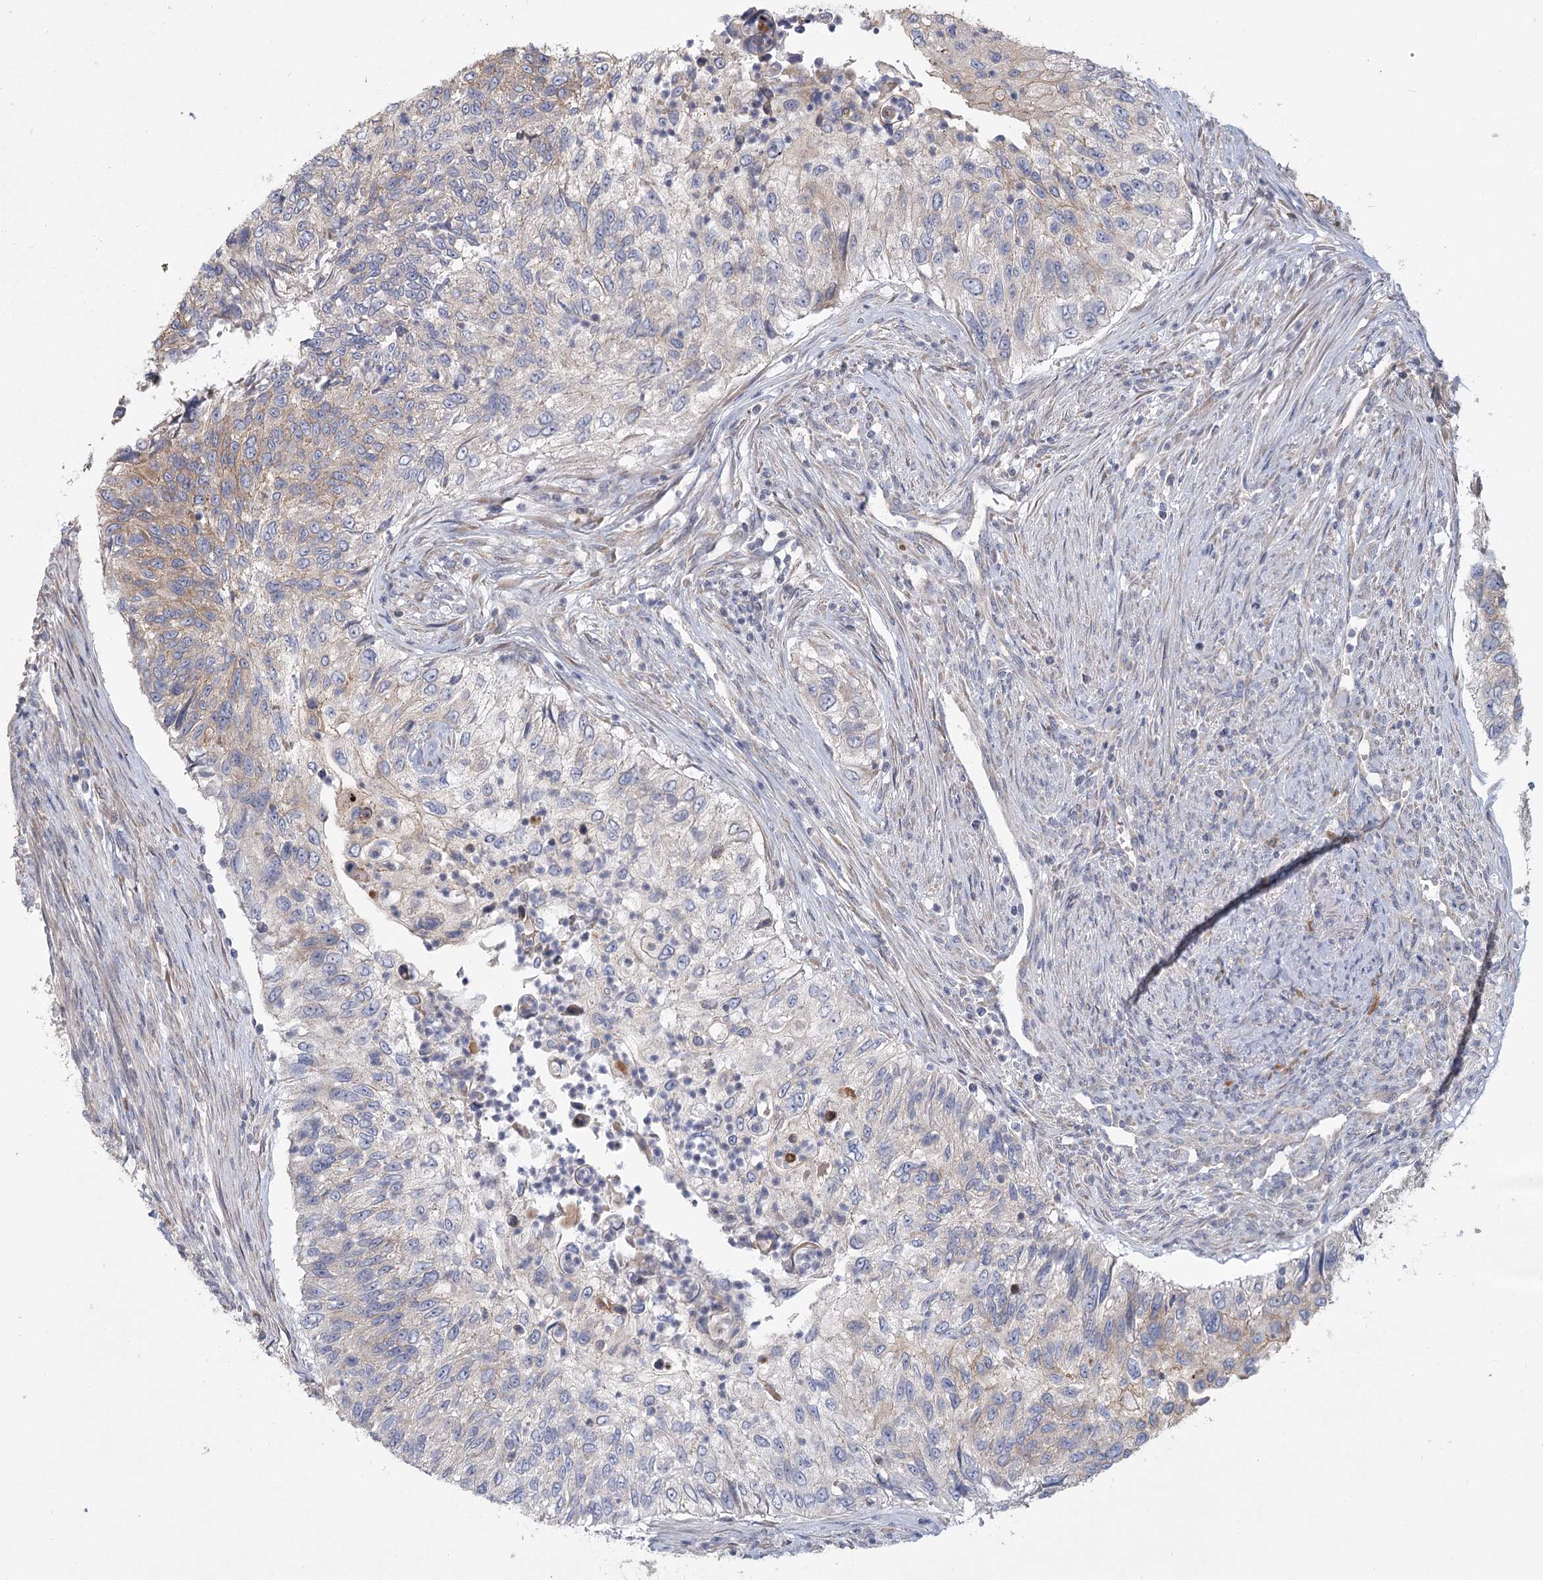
{"staining": {"intensity": "weak", "quantity": "<25%", "location": "cytoplasmic/membranous"}, "tissue": "urothelial cancer", "cell_type": "Tumor cells", "image_type": "cancer", "snomed": [{"axis": "morphology", "description": "Urothelial carcinoma, High grade"}, {"axis": "topography", "description": "Urinary bladder"}], "caption": "Photomicrograph shows no protein staining in tumor cells of high-grade urothelial carcinoma tissue. (Stains: DAB immunohistochemistry (IHC) with hematoxylin counter stain, Microscopy: brightfield microscopy at high magnification).", "gene": "CNTLN", "patient": {"sex": "female", "age": 60}}